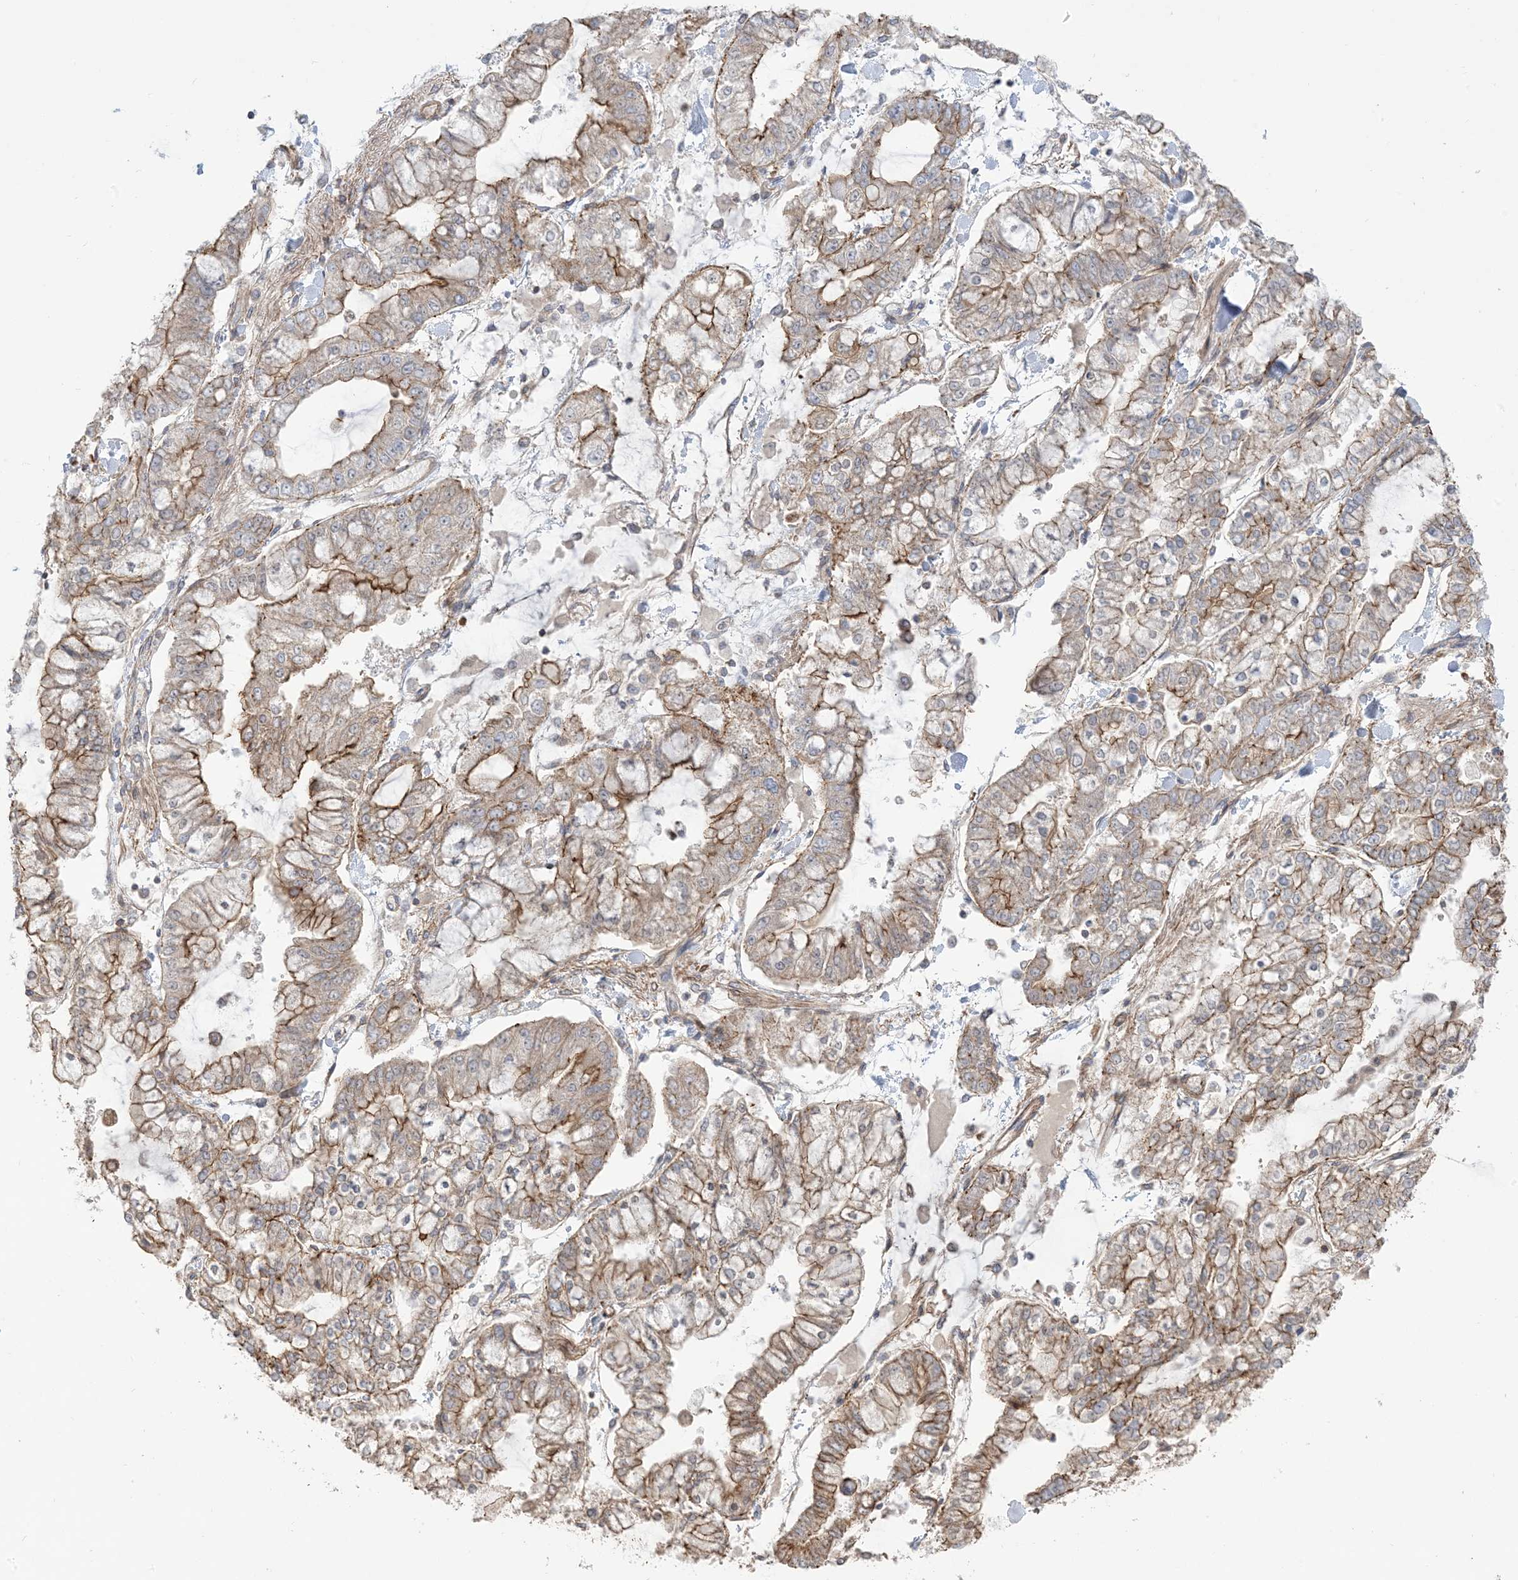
{"staining": {"intensity": "moderate", "quantity": ">75%", "location": "cytoplasmic/membranous"}, "tissue": "stomach cancer", "cell_type": "Tumor cells", "image_type": "cancer", "snomed": [{"axis": "morphology", "description": "Normal tissue, NOS"}, {"axis": "morphology", "description": "Adenocarcinoma, NOS"}, {"axis": "topography", "description": "Stomach, upper"}, {"axis": "topography", "description": "Stomach"}], "caption": "Human stomach cancer stained for a protein (brown) displays moderate cytoplasmic/membranous positive expression in approximately >75% of tumor cells.", "gene": "ICMT", "patient": {"sex": "male", "age": 76}}